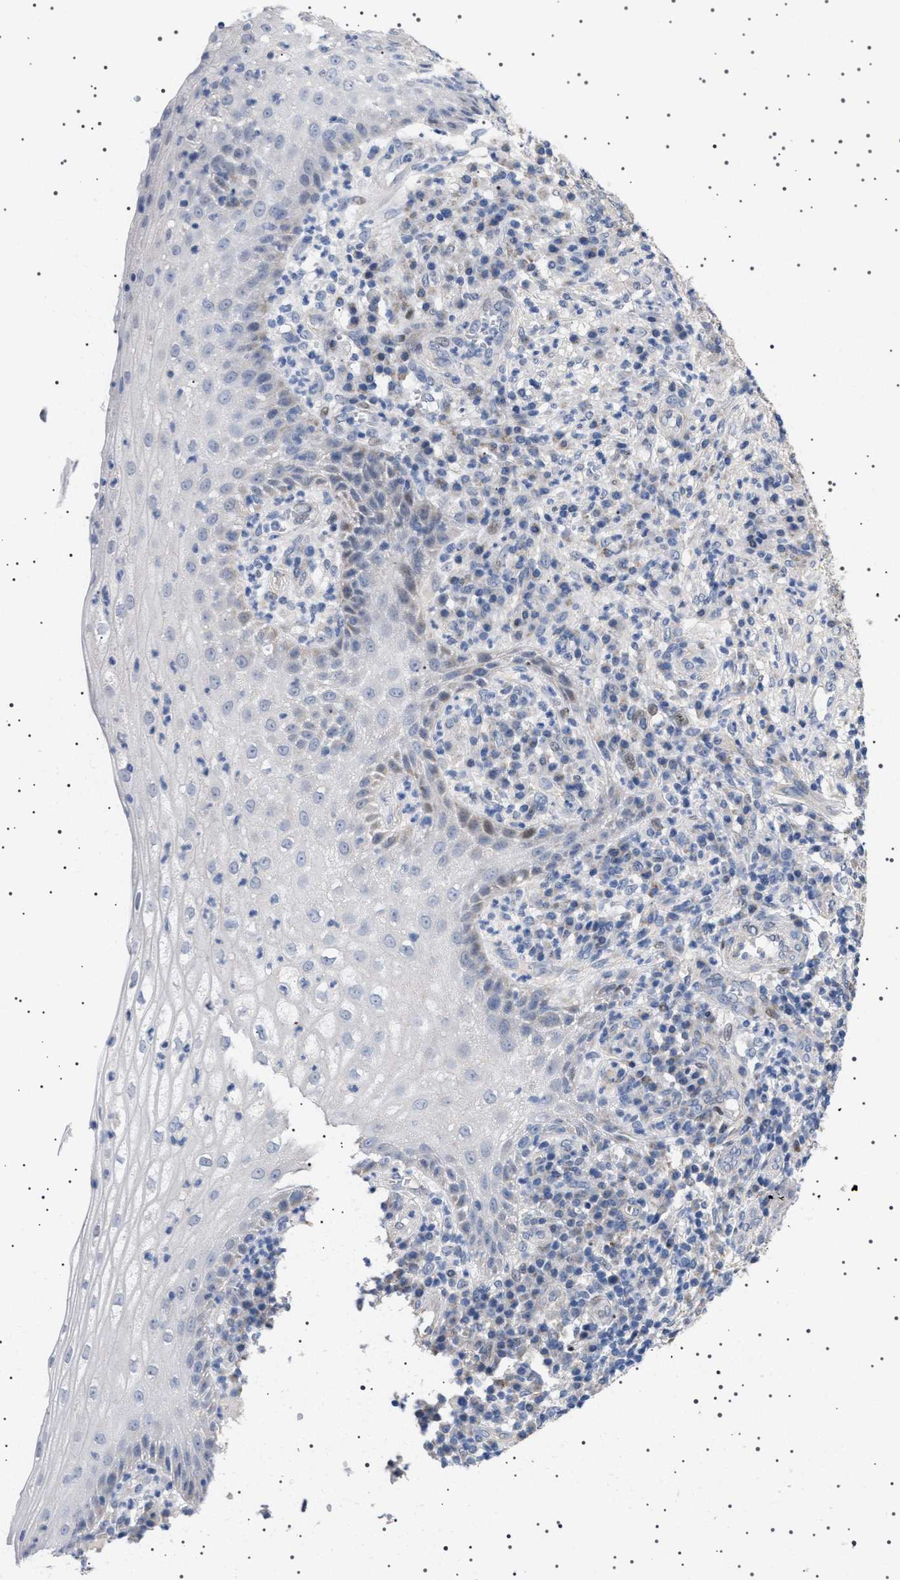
{"staining": {"intensity": "moderate", "quantity": "<25%", "location": "nuclear"}, "tissue": "cervical cancer", "cell_type": "Tumor cells", "image_type": "cancer", "snomed": [{"axis": "morphology", "description": "Squamous cell carcinoma, NOS"}, {"axis": "topography", "description": "Cervix"}], "caption": "Immunohistochemistry (DAB (3,3'-diaminobenzidine)) staining of human cervical cancer displays moderate nuclear protein staining in approximately <25% of tumor cells.", "gene": "HTR1A", "patient": {"sex": "female", "age": 34}}